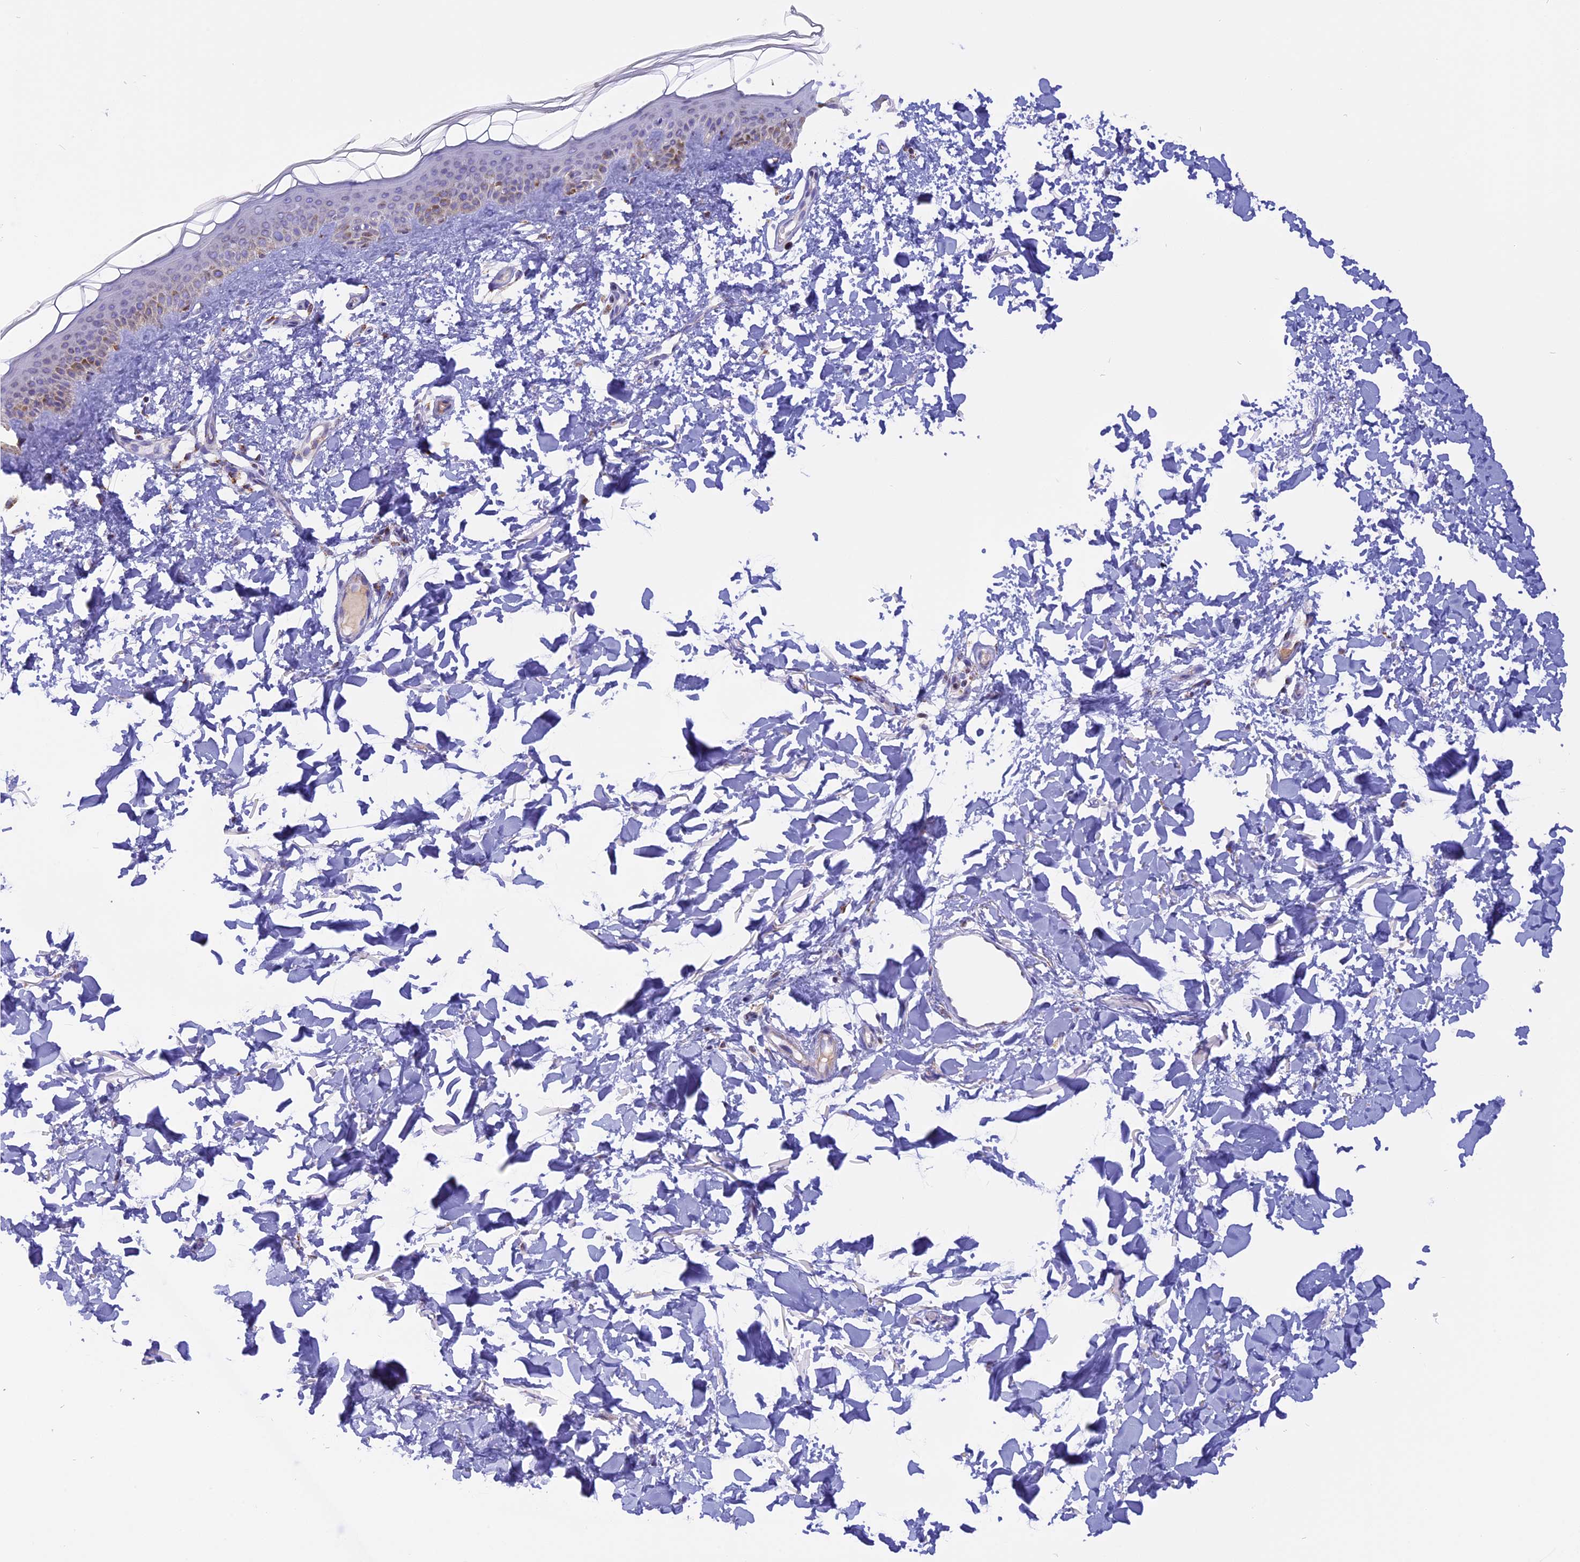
{"staining": {"intensity": "negative", "quantity": "none", "location": "none"}, "tissue": "skin", "cell_type": "Fibroblasts", "image_type": "normal", "snomed": [{"axis": "morphology", "description": "Normal tissue, NOS"}, {"axis": "topography", "description": "Skin"}], "caption": "Human skin stained for a protein using IHC displays no expression in fibroblasts.", "gene": "KCNG1", "patient": {"sex": "female", "age": 58}}